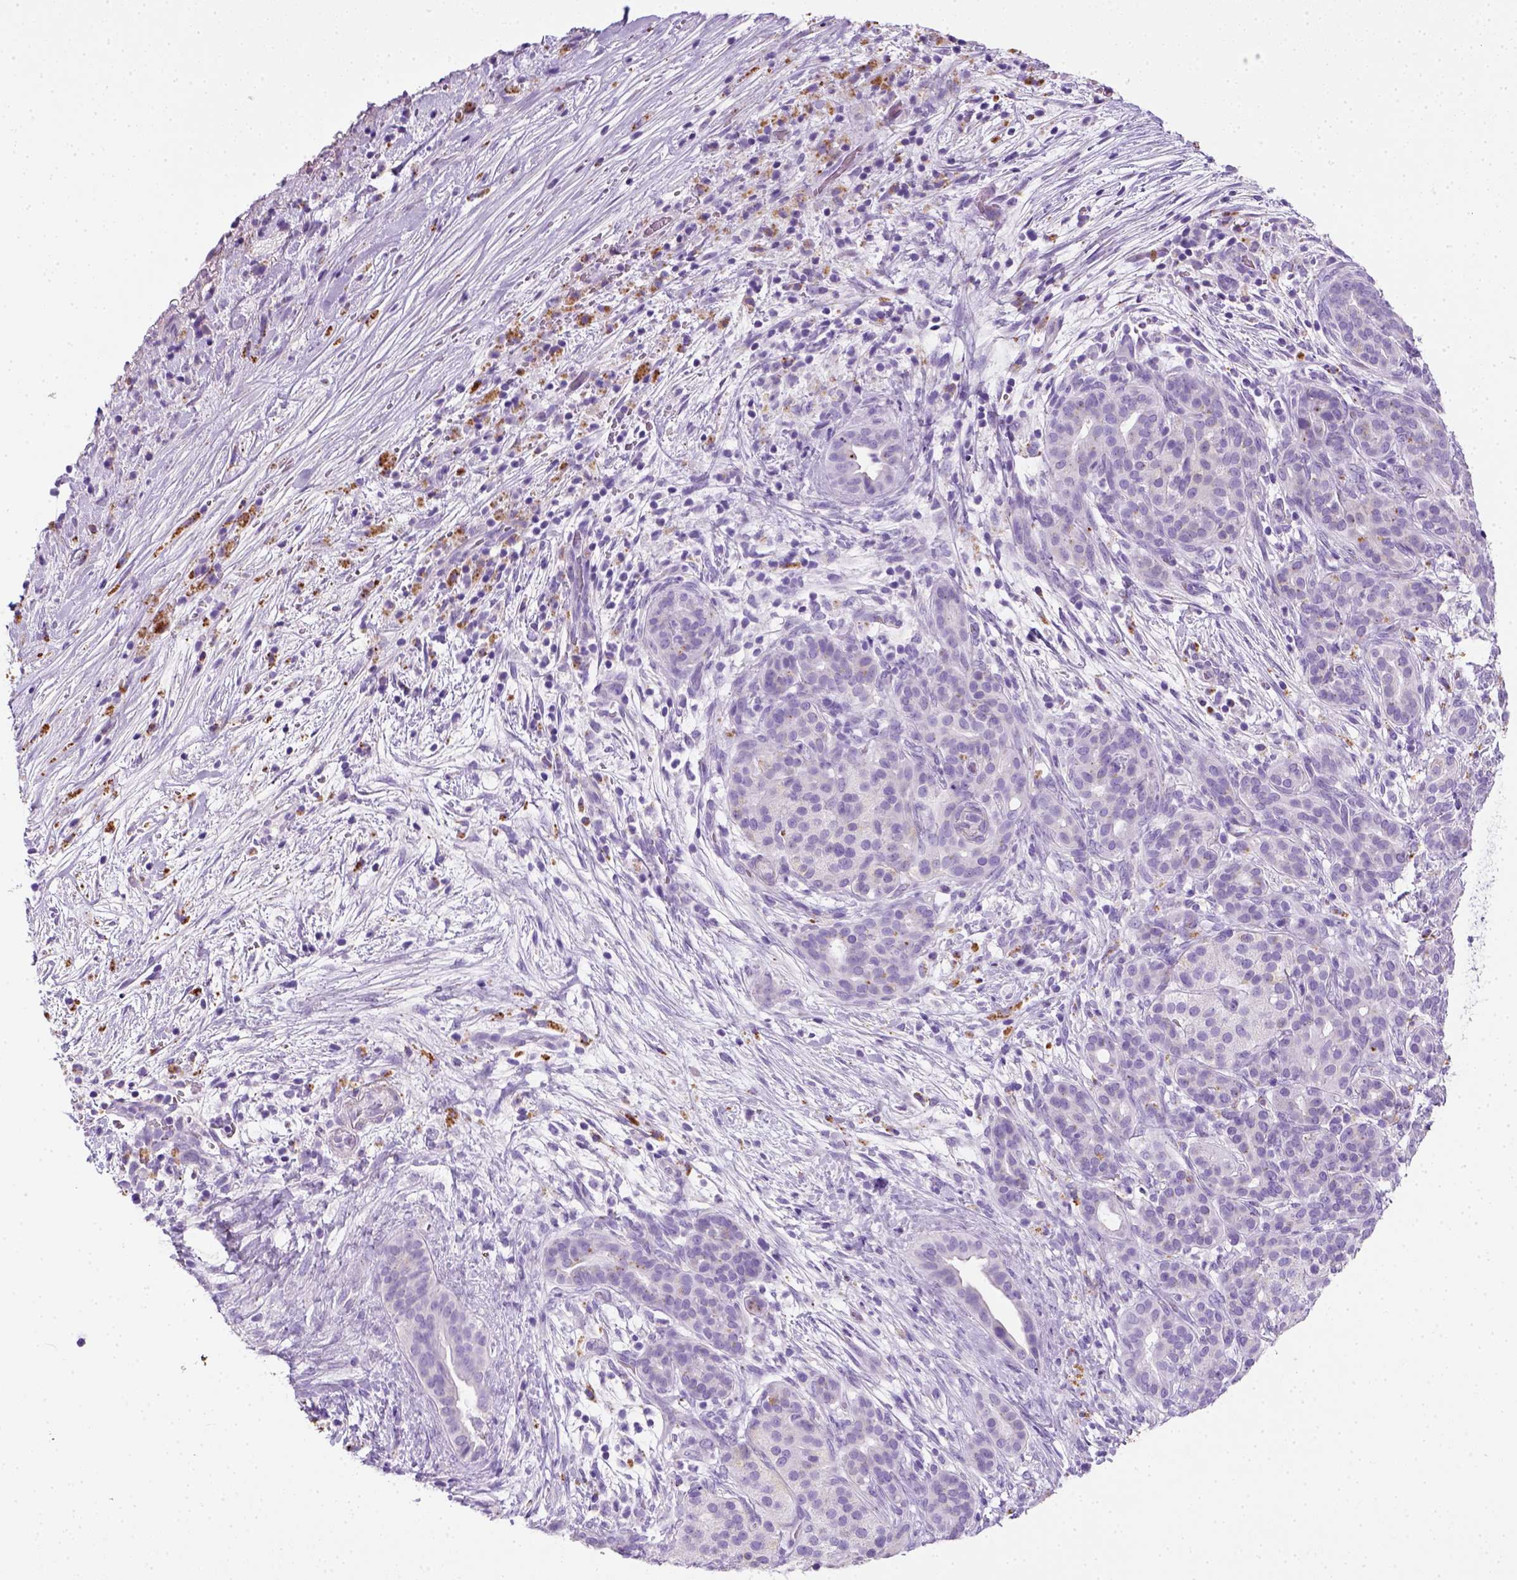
{"staining": {"intensity": "negative", "quantity": "none", "location": "none"}, "tissue": "pancreatic cancer", "cell_type": "Tumor cells", "image_type": "cancer", "snomed": [{"axis": "morphology", "description": "Adenocarcinoma, NOS"}, {"axis": "topography", "description": "Pancreas"}], "caption": "Immunohistochemistry (IHC) micrograph of adenocarcinoma (pancreatic) stained for a protein (brown), which shows no staining in tumor cells.", "gene": "KRT71", "patient": {"sex": "male", "age": 44}}